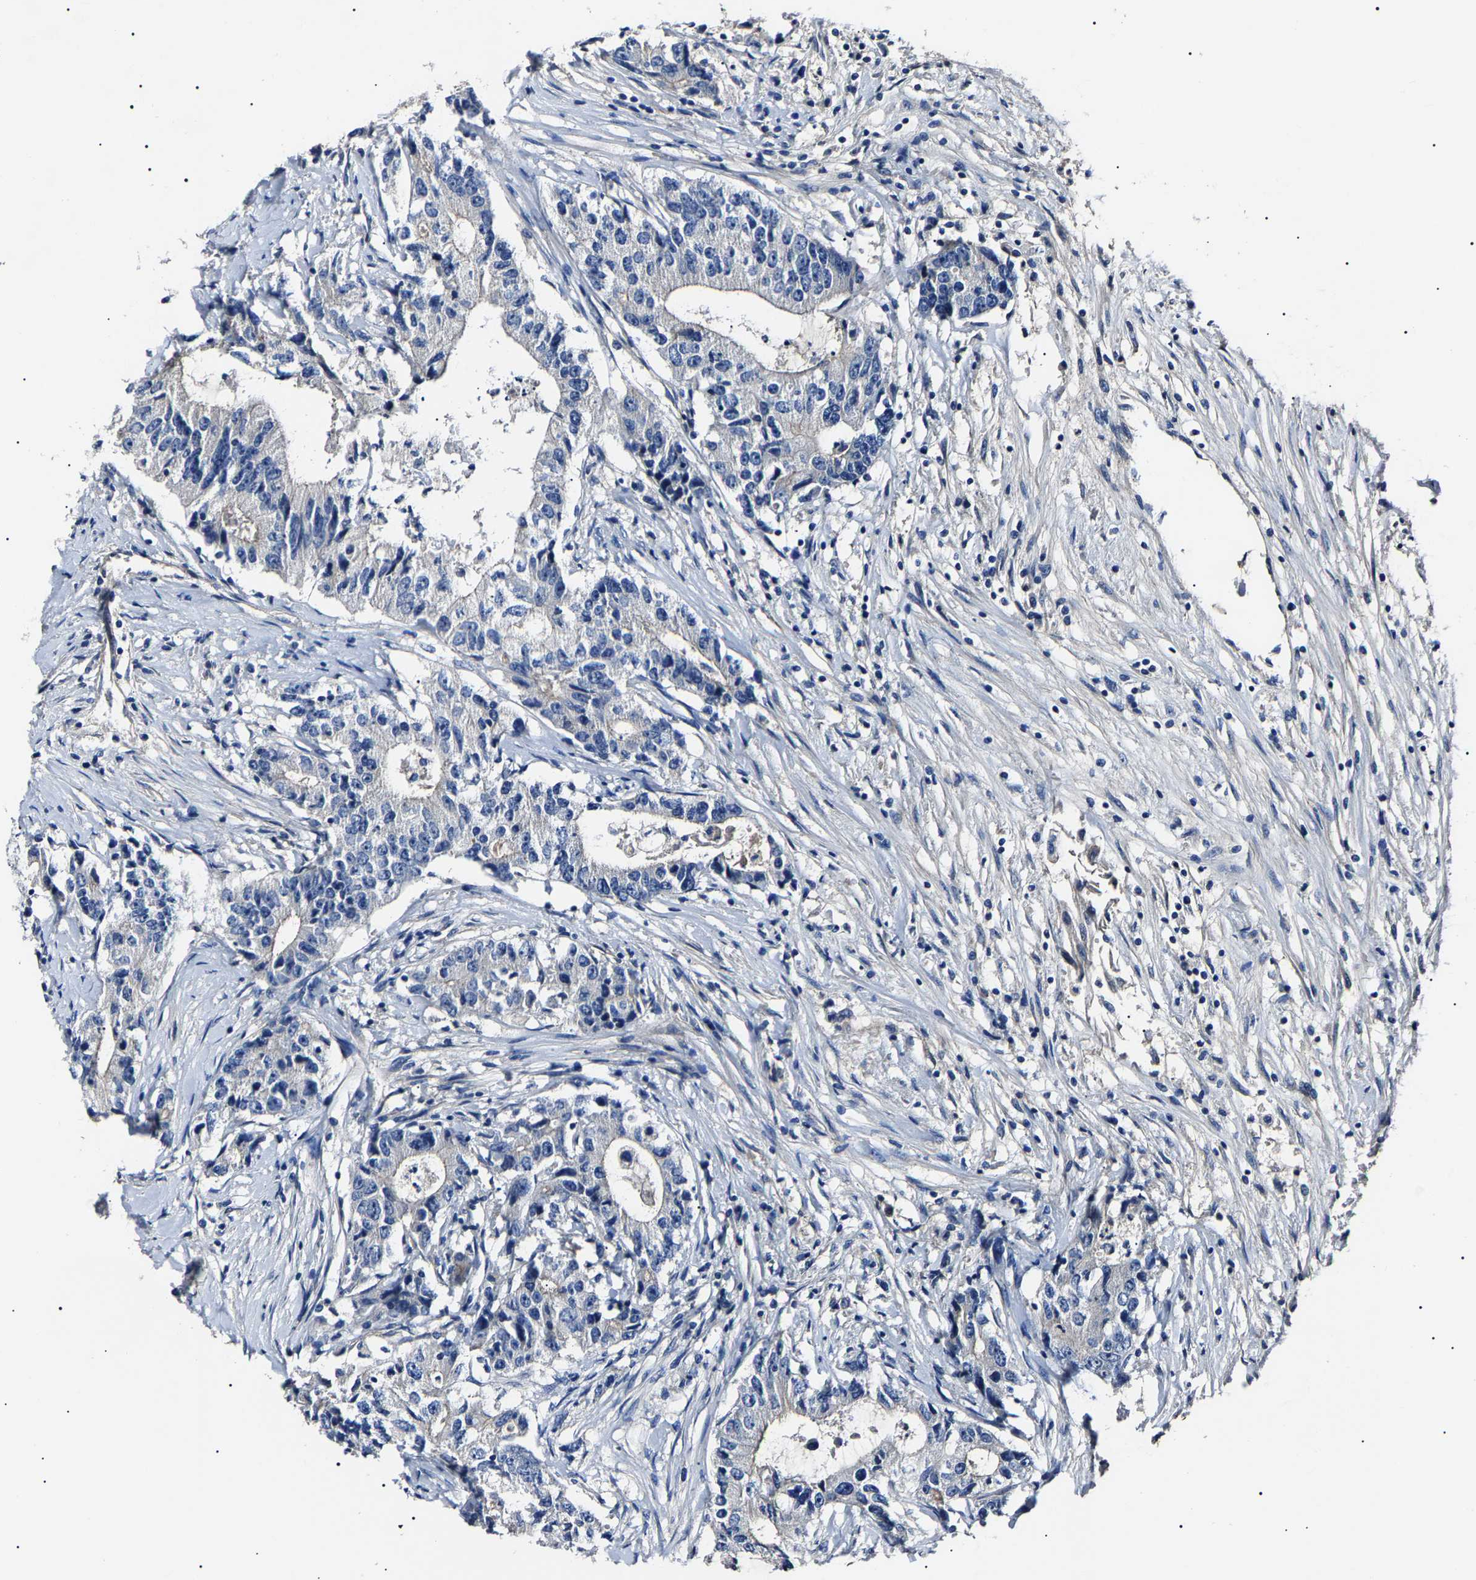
{"staining": {"intensity": "negative", "quantity": "none", "location": "none"}, "tissue": "colorectal cancer", "cell_type": "Tumor cells", "image_type": "cancer", "snomed": [{"axis": "morphology", "description": "Adenocarcinoma, NOS"}, {"axis": "topography", "description": "Colon"}], "caption": "High magnification brightfield microscopy of colorectal adenocarcinoma stained with DAB (3,3'-diaminobenzidine) (brown) and counterstained with hematoxylin (blue): tumor cells show no significant positivity.", "gene": "KLHL42", "patient": {"sex": "female", "age": 77}}